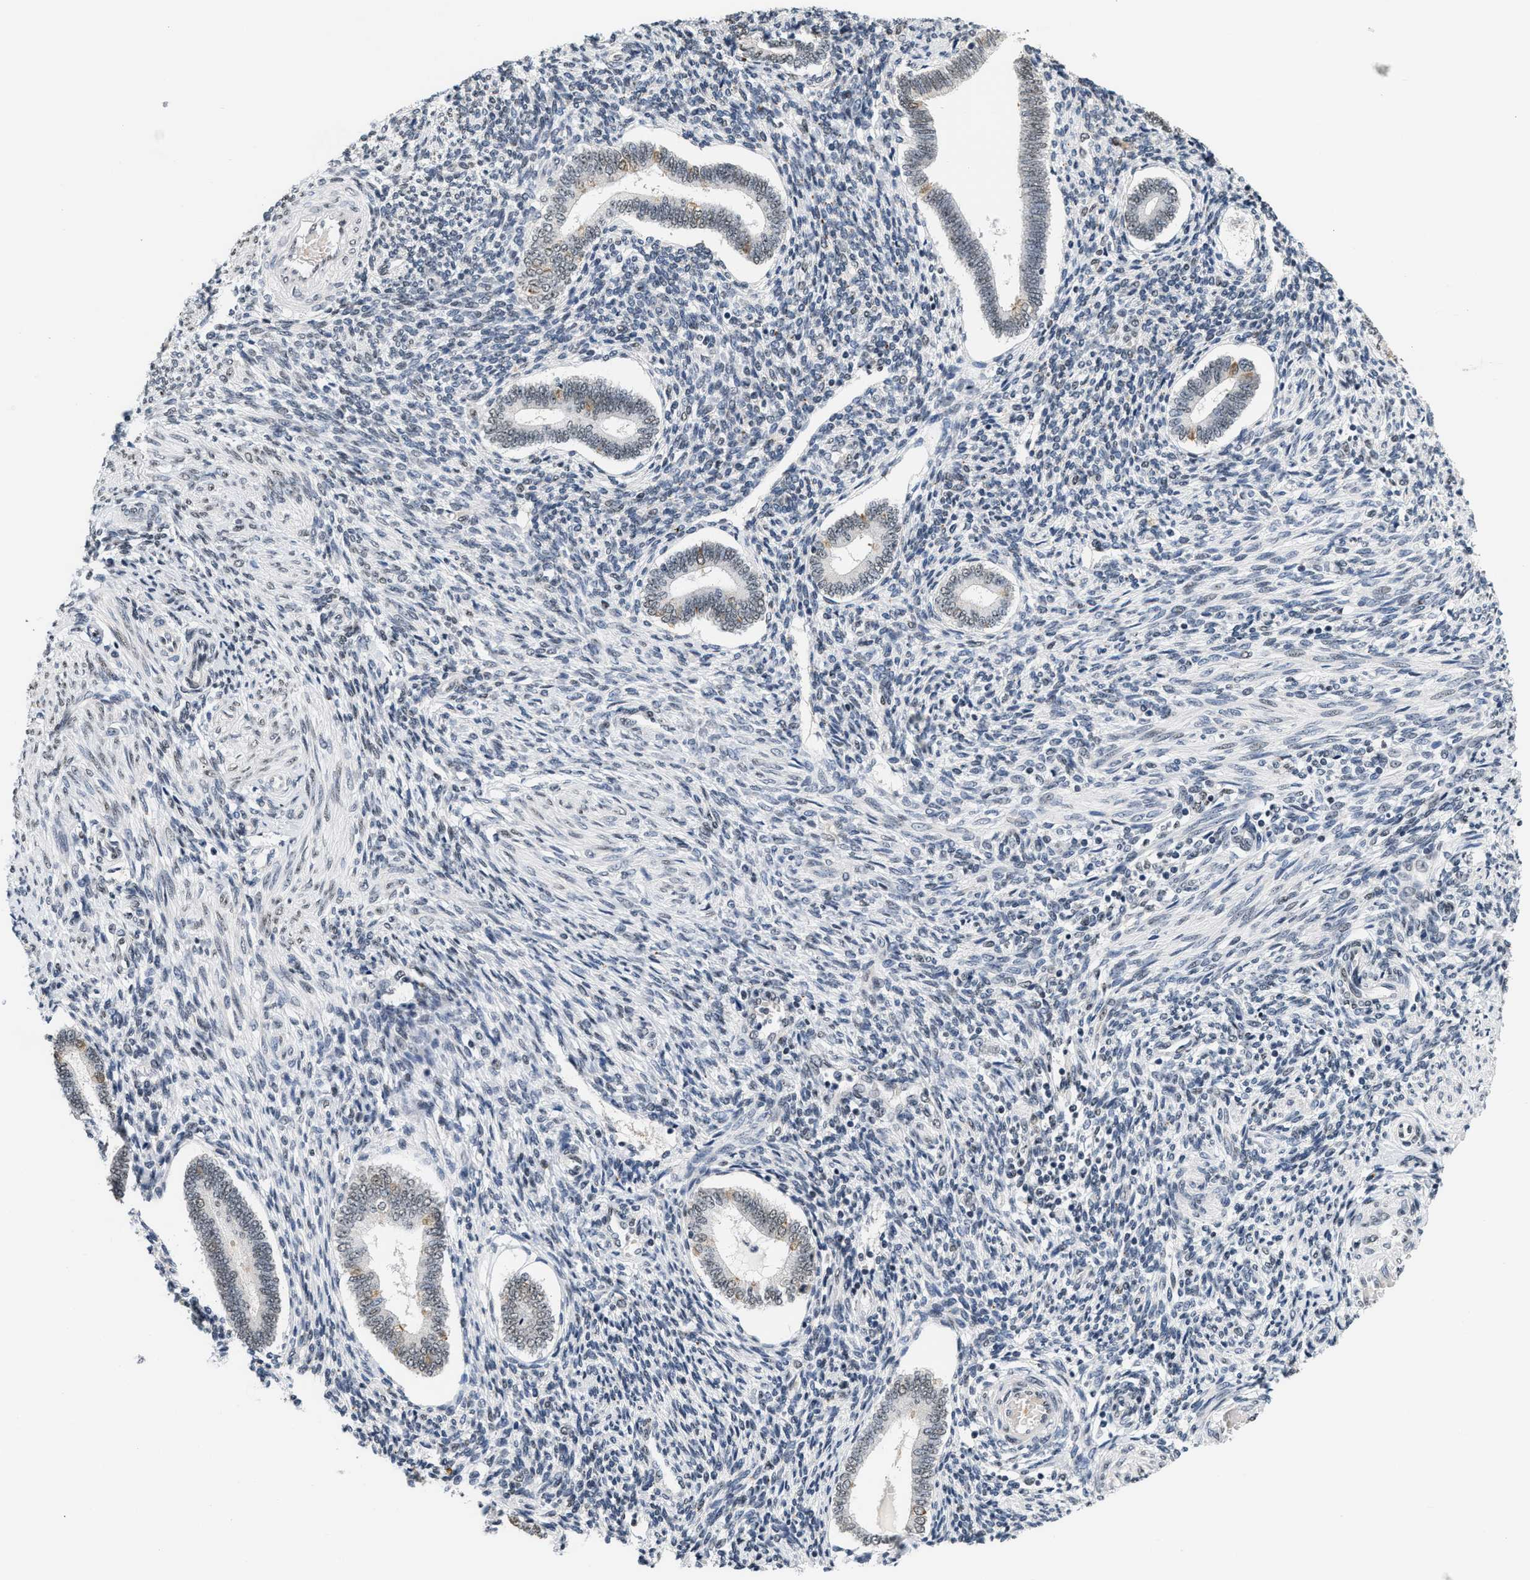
{"staining": {"intensity": "weak", "quantity": "25%-75%", "location": "nuclear"}, "tissue": "endometrium", "cell_type": "Cells in endometrial stroma", "image_type": "normal", "snomed": [{"axis": "morphology", "description": "Normal tissue, NOS"}, {"axis": "topography", "description": "Endometrium"}], "caption": "This photomicrograph shows immunohistochemistry (IHC) staining of normal human endometrium, with low weak nuclear staining in approximately 25%-75% of cells in endometrial stroma.", "gene": "RAF1", "patient": {"sex": "female", "age": 42}}